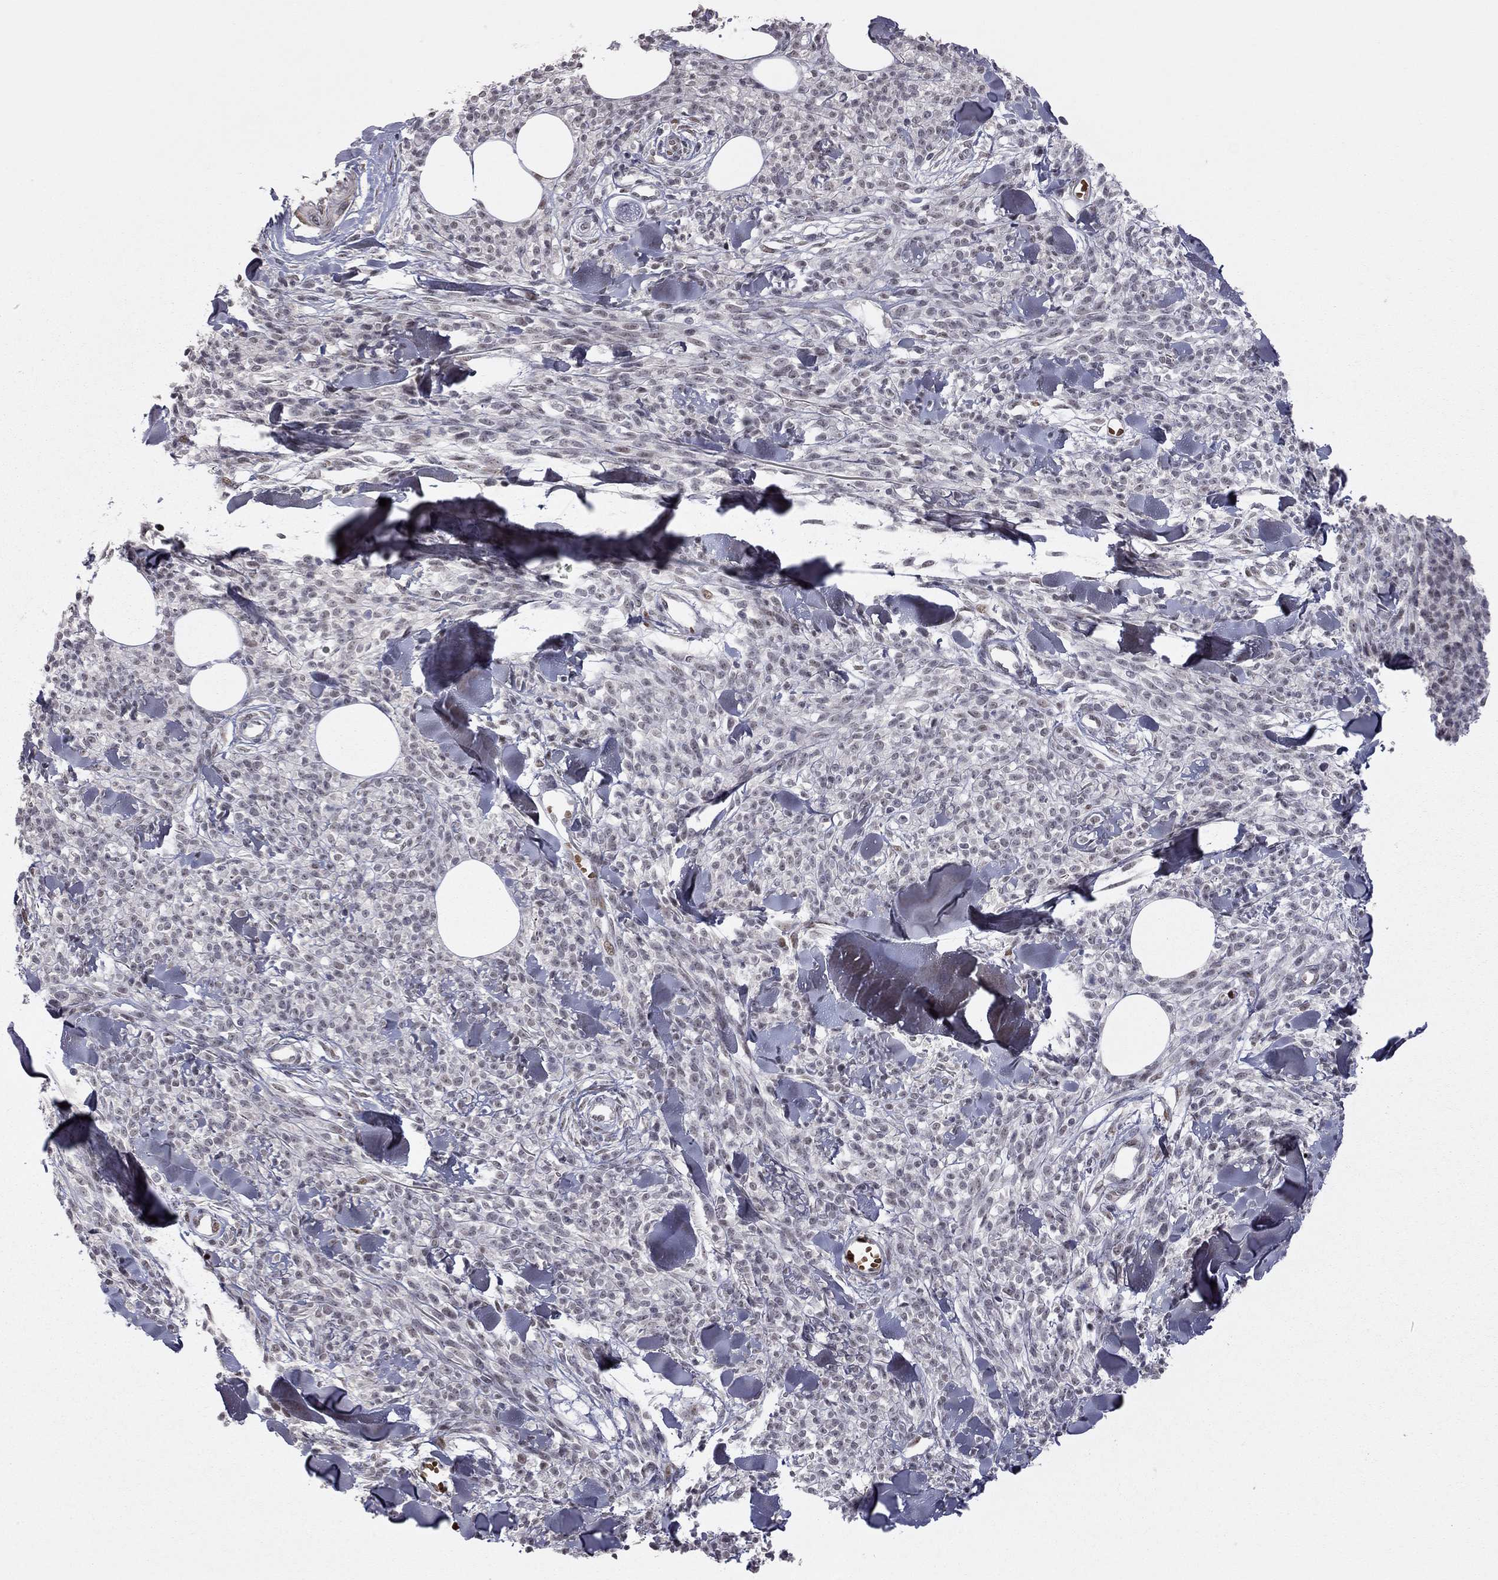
{"staining": {"intensity": "moderate", "quantity": "<25%", "location": "nuclear"}, "tissue": "melanoma", "cell_type": "Tumor cells", "image_type": "cancer", "snomed": [{"axis": "morphology", "description": "Malignant melanoma, NOS"}, {"axis": "topography", "description": "Skin"}, {"axis": "topography", "description": "Skin of trunk"}], "caption": "High-magnification brightfield microscopy of melanoma stained with DAB (brown) and counterstained with hematoxylin (blue). tumor cells exhibit moderate nuclear expression is appreciated in approximately<25% of cells.", "gene": "MC3R", "patient": {"sex": "male", "age": 74}}